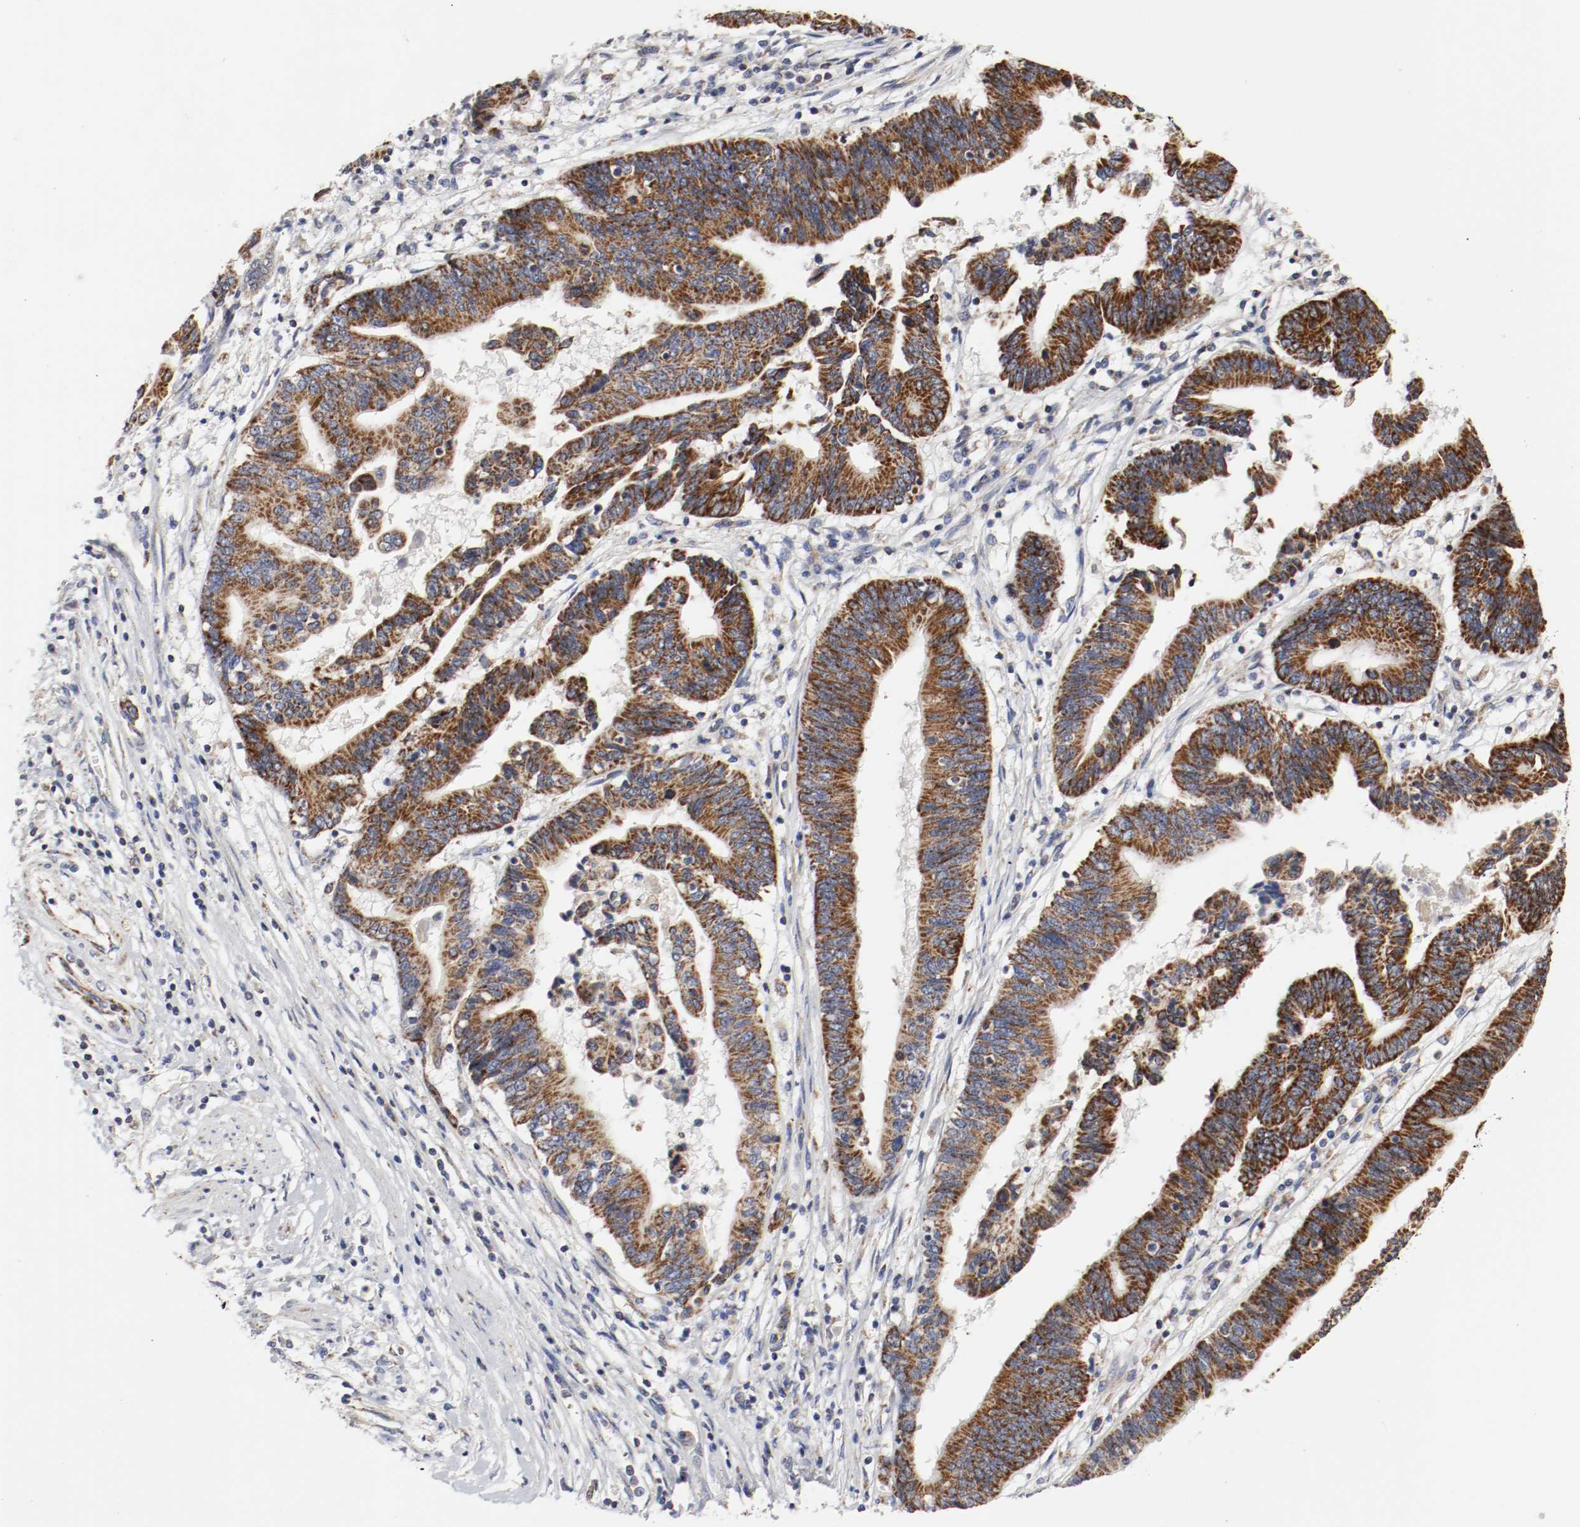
{"staining": {"intensity": "strong", "quantity": ">75%", "location": "cytoplasmic/membranous"}, "tissue": "pancreatic cancer", "cell_type": "Tumor cells", "image_type": "cancer", "snomed": [{"axis": "morphology", "description": "Adenocarcinoma, NOS"}, {"axis": "topography", "description": "Pancreas"}], "caption": "Immunohistochemistry (IHC) micrograph of neoplastic tissue: adenocarcinoma (pancreatic) stained using immunohistochemistry reveals high levels of strong protein expression localized specifically in the cytoplasmic/membranous of tumor cells, appearing as a cytoplasmic/membranous brown color.", "gene": "AFG3L2", "patient": {"sex": "female", "age": 48}}